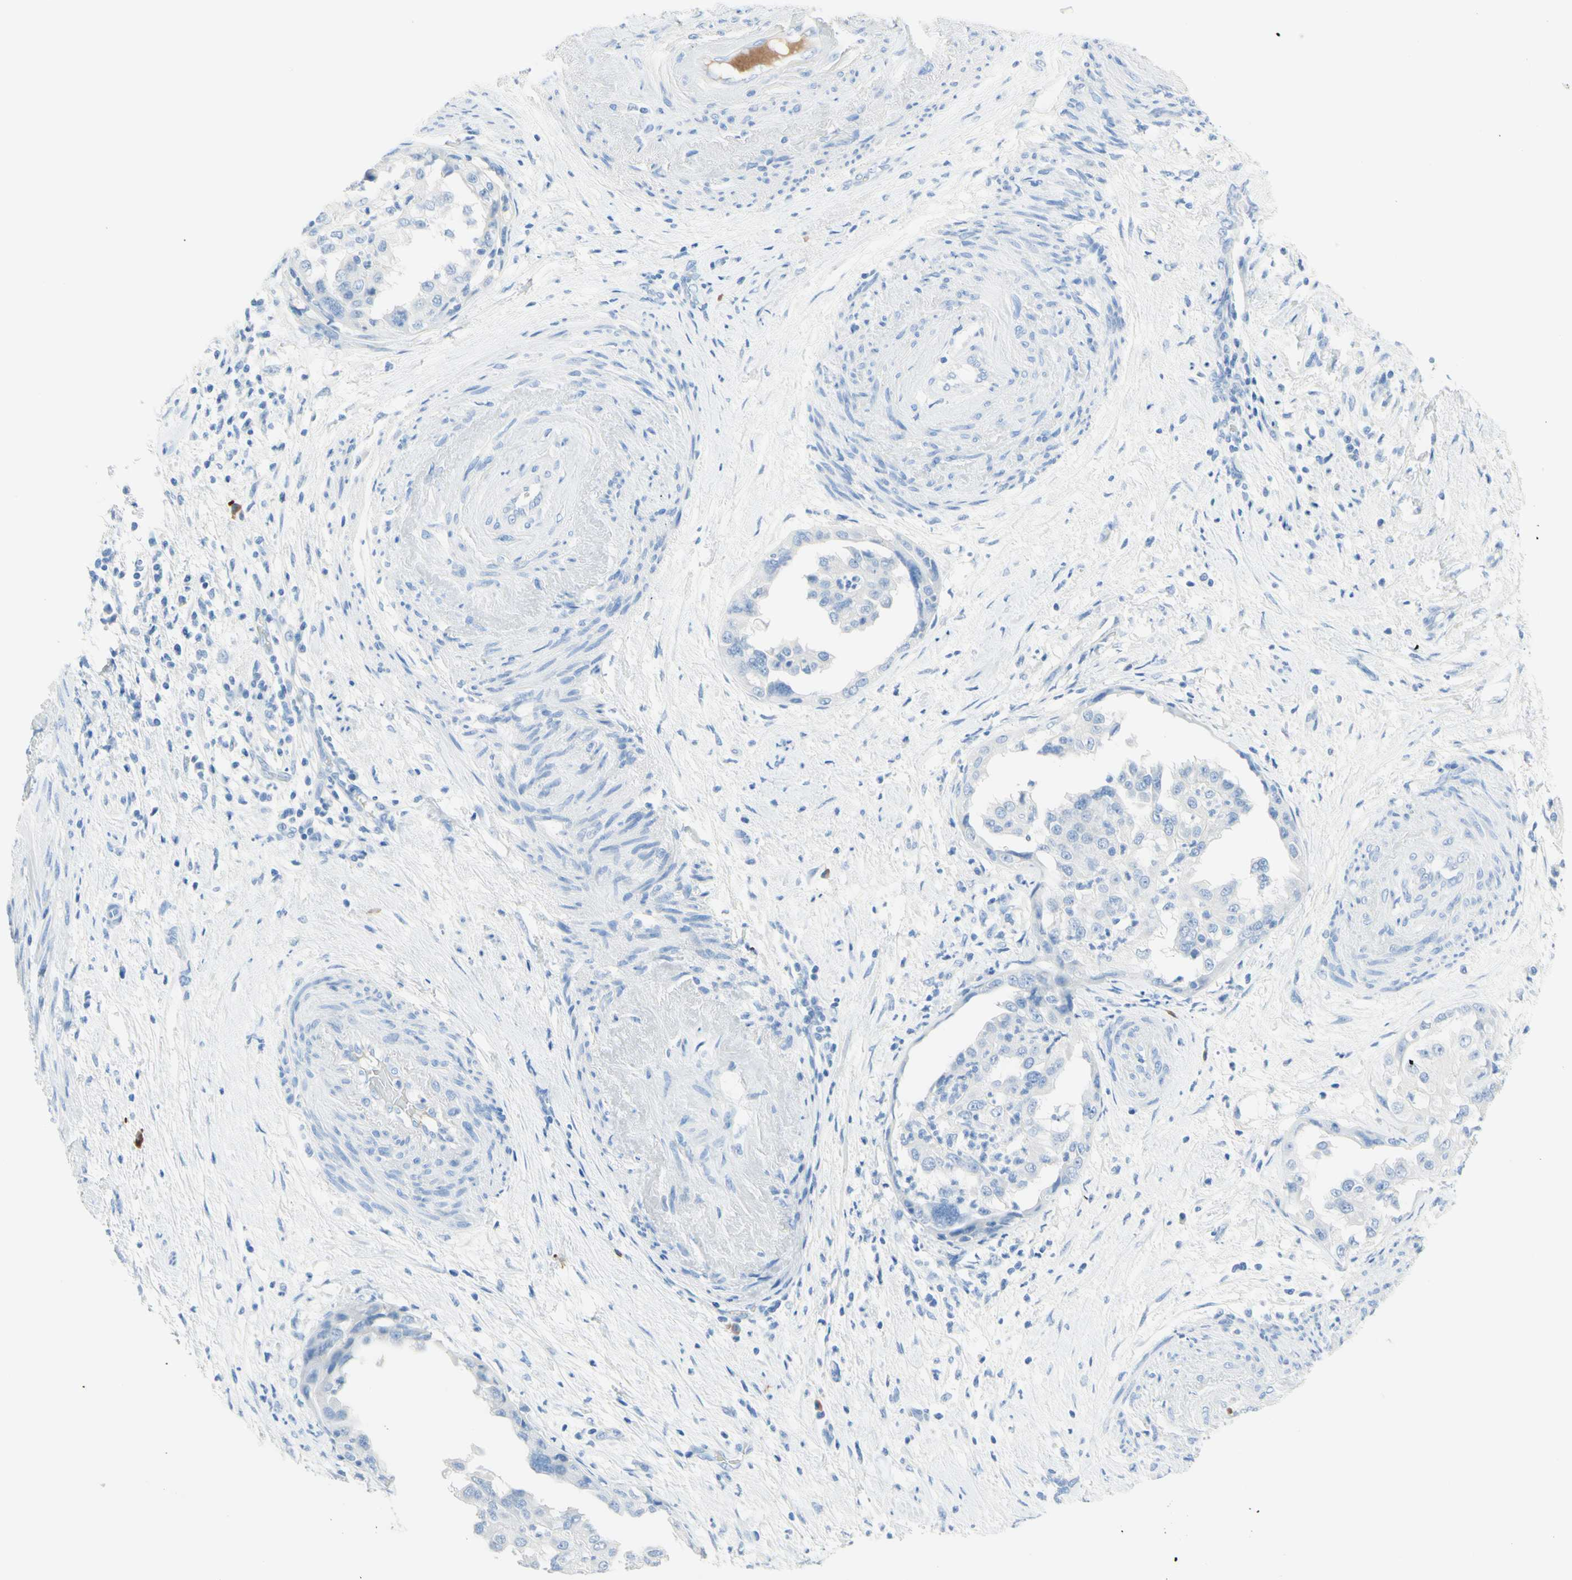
{"staining": {"intensity": "negative", "quantity": "none", "location": "none"}, "tissue": "endometrial cancer", "cell_type": "Tumor cells", "image_type": "cancer", "snomed": [{"axis": "morphology", "description": "Adenocarcinoma, NOS"}, {"axis": "topography", "description": "Endometrium"}], "caption": "This photomicrograph is of endometrial cancer (adenocarcinoma) stained with IHC to label a protein in brown with the nuclei are counter-stained blue. There is no expression in tumor cells.", "gene": "IL6ST", "patient": {"sex": "female", "age": 85}}